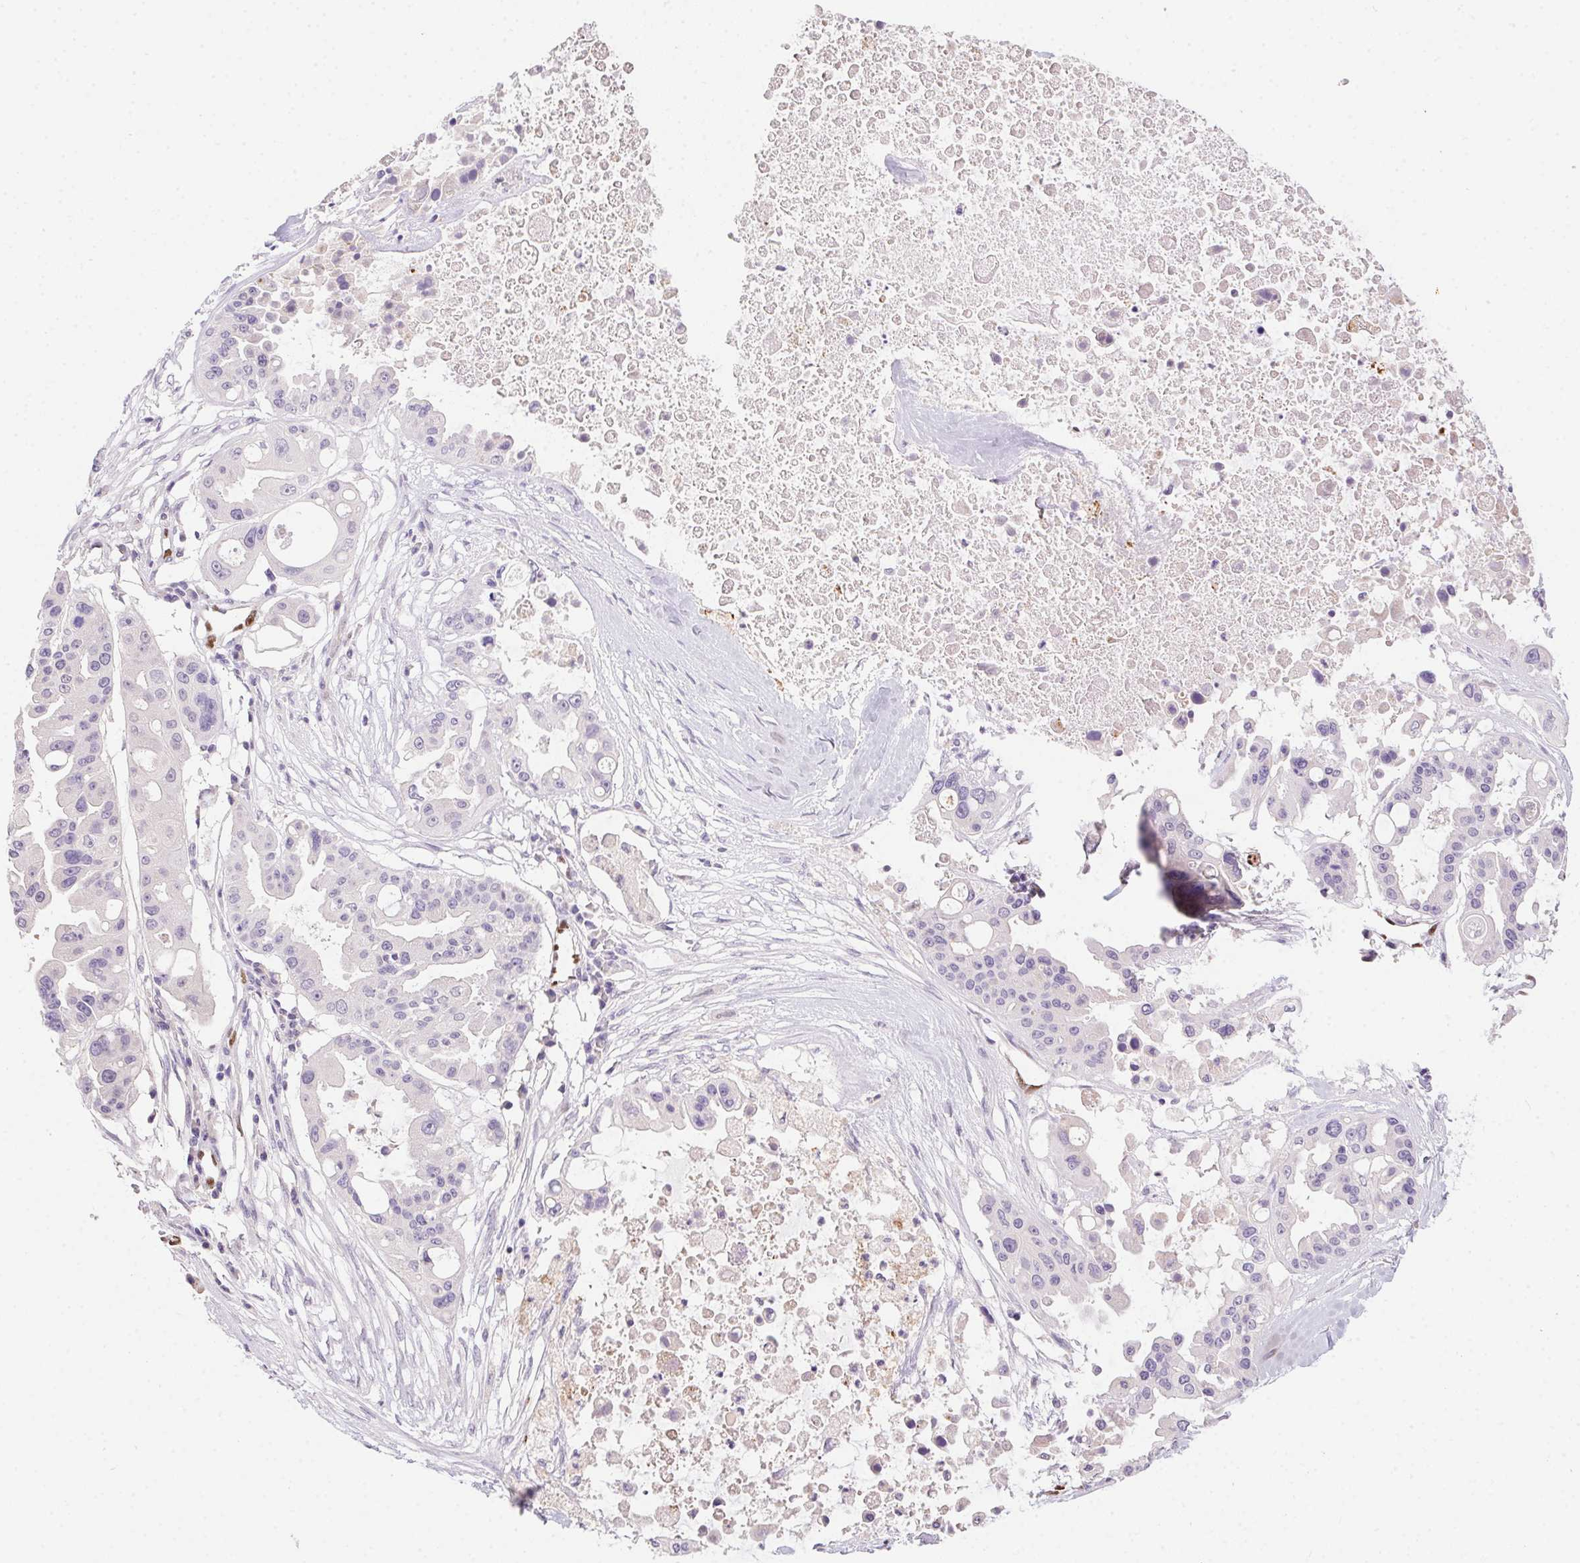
{"staining": {"intensity": "negative", "quantity": "none", "location": "none"}, "tissue": "ovarian cancer", "cell_type": "Tumor cells", "image_type": "cancer", "snomed": [{"axis": "morphology", "description": "Cystadenocarcinoma, serous, NOS"}, {"axis": "topography", "description": "Ovary"}], "caption": "Photomicrograph shows no protein expression in tumor cells of serous cystadenocarcinoma (ovarian) tissue.", "gene": "SP9", "patient": {"sex": "female", "age": 56}}